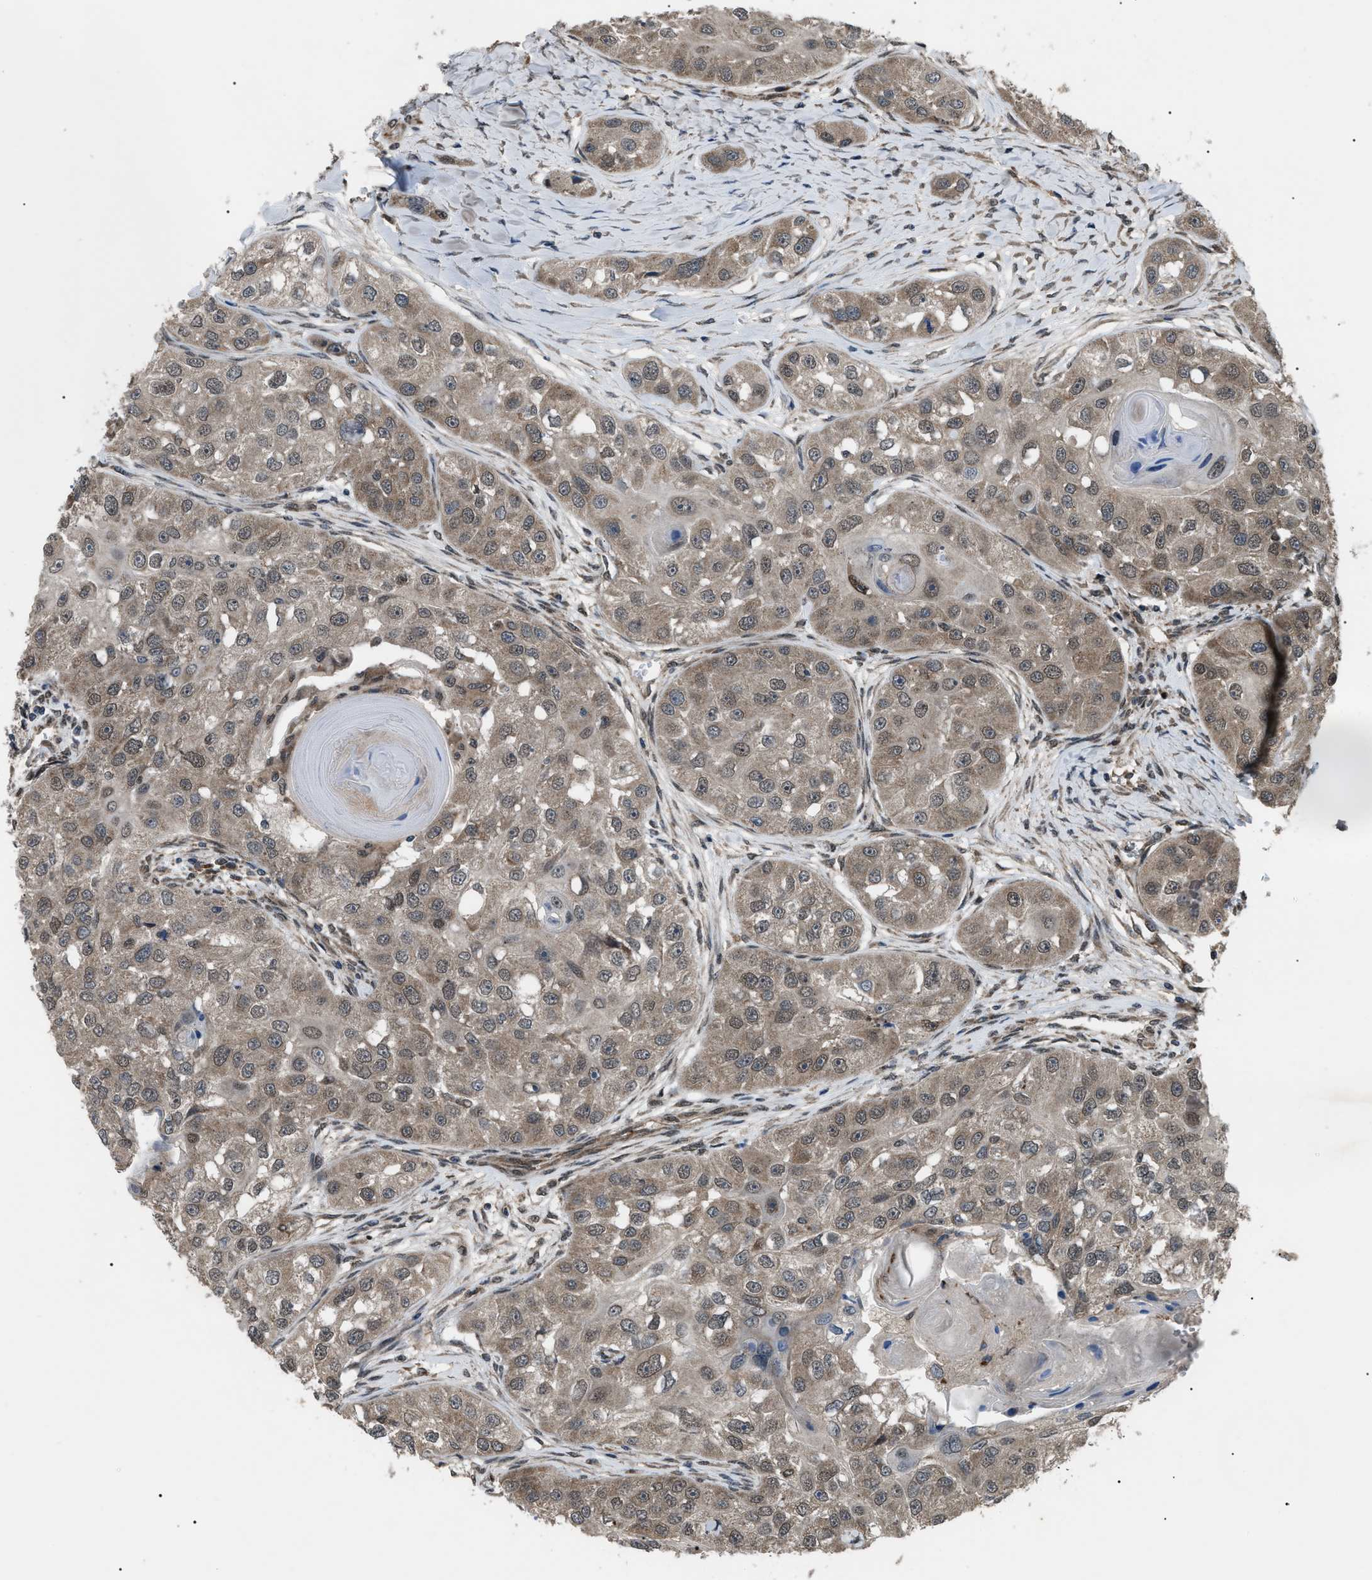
{"staining": {"intensity": "moderate", "quantity": ">75%", "location": "cytoplasmic/membranous"}, "tissue": "head and neck cancer", "cell_type": "Tumor cells", "image_type": "cancer", "snomed": [{"axis": "morphology", "description": "Normal tissue, NOS"}, {"axis": "morphology", "description": "Squamous cell carcinoma, NOS"}, {"axis": "topography", "description": "Skeletal muscle"}, {"axis": "topography", "description": "Head-Neck"}], "caption": "This image shows immunohistochemistry staining of squamous cell carcinoma (head and neck), with medium moderate cytoplasmic/membranous staining in approximately >75% of tumor cells.", "gene": "ZFAND2A", "patient": {"sex": "male", "age": 51}}